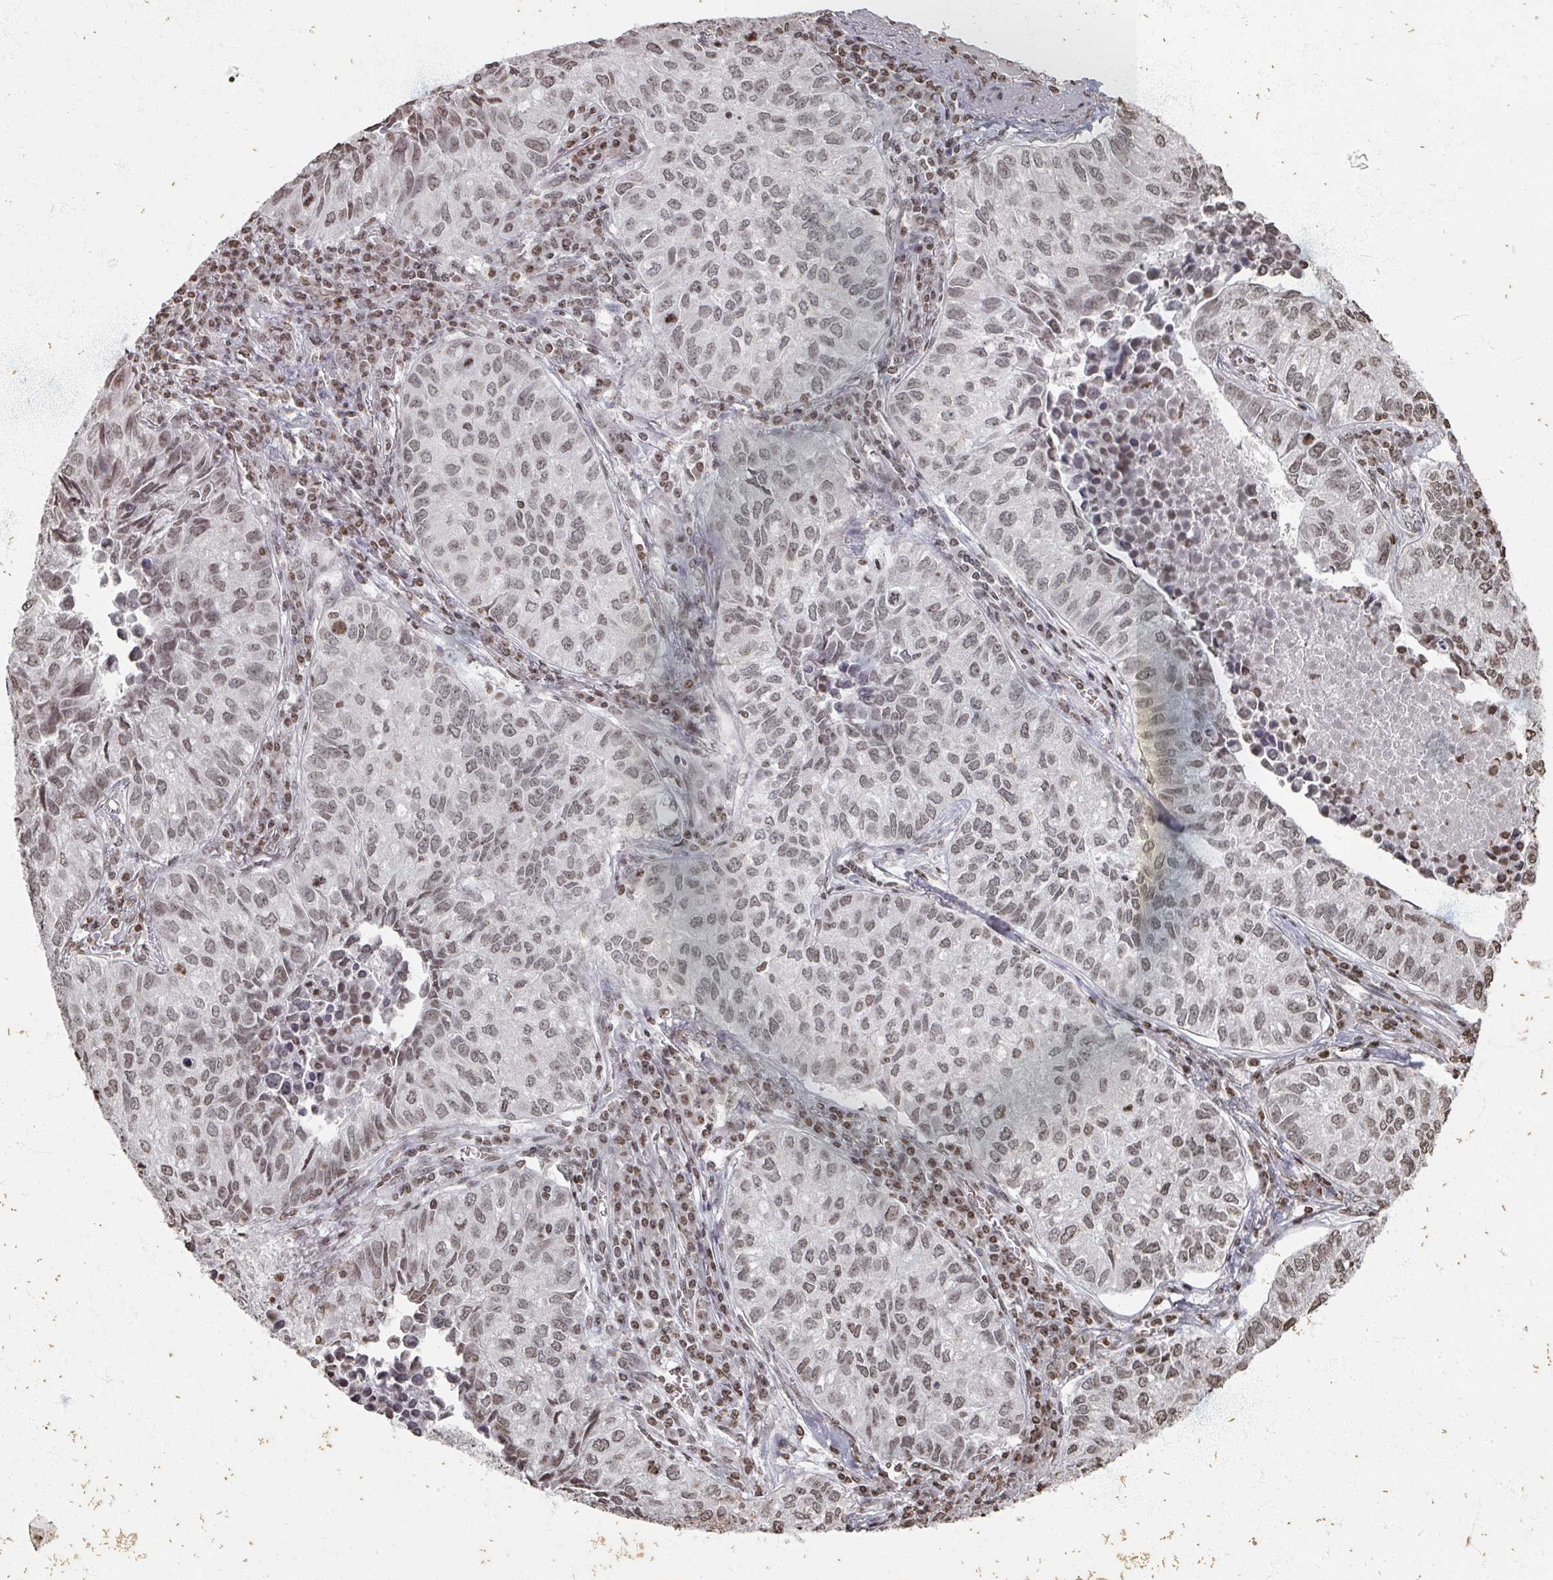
{"staining": {"intensity": "weak", "quantity": ">75%", "location": "nuclear"}, "tissue": "lung cancer", "cell_type": "Tumor cells", "image_type": "cancer", "snomed": [{"axis": "morphology", "description": "Adenocarcinoma, NOS"}, {"axis": "topography", "description": "Lung"}], "caption": "Brown immunohistochemical staining in lung cancer (adenocarcinoma) exhibits weak nuclear positivity in approximately >75% of tumor cells.", "gene": "DCUN1D5", "patient": {"sex": "female", "age": 50}}